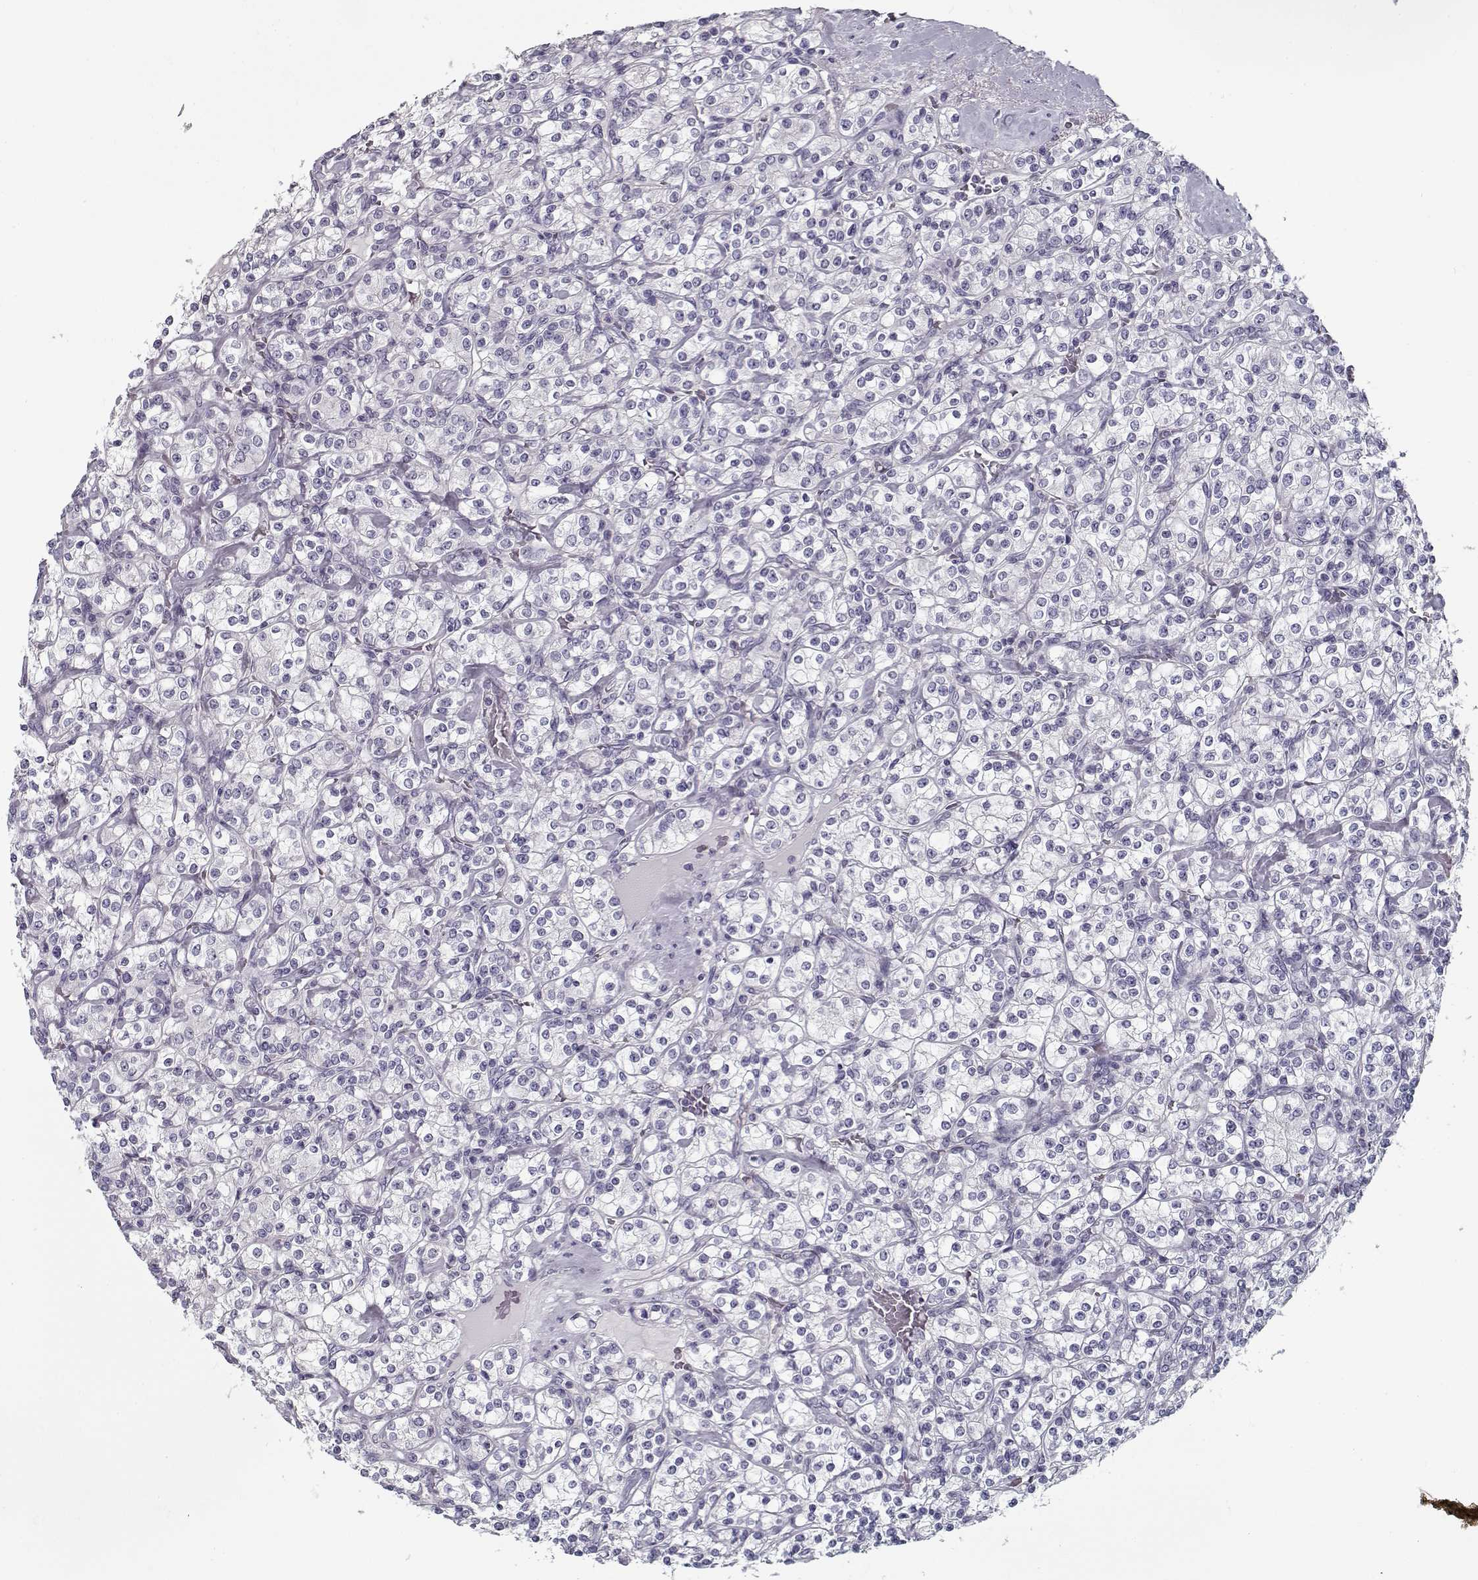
{"staining": {"intensity": "negative", "quantity": "none", "location": "none"}, "tissue": "renal cancer", "cell_type": "Tumor cells", "image_type": "cancer", "snomed": [{"axis": "morphology", "description": "Adenocarcinoma, NOS"}, {"axis": "topography", "description": "Kidney"}], "caption": "There is no significant expression in tumor cells of adenocarcinoma (renal).", "gene": "CCDC136", "patient": {"sex": "male", "age": 77}}